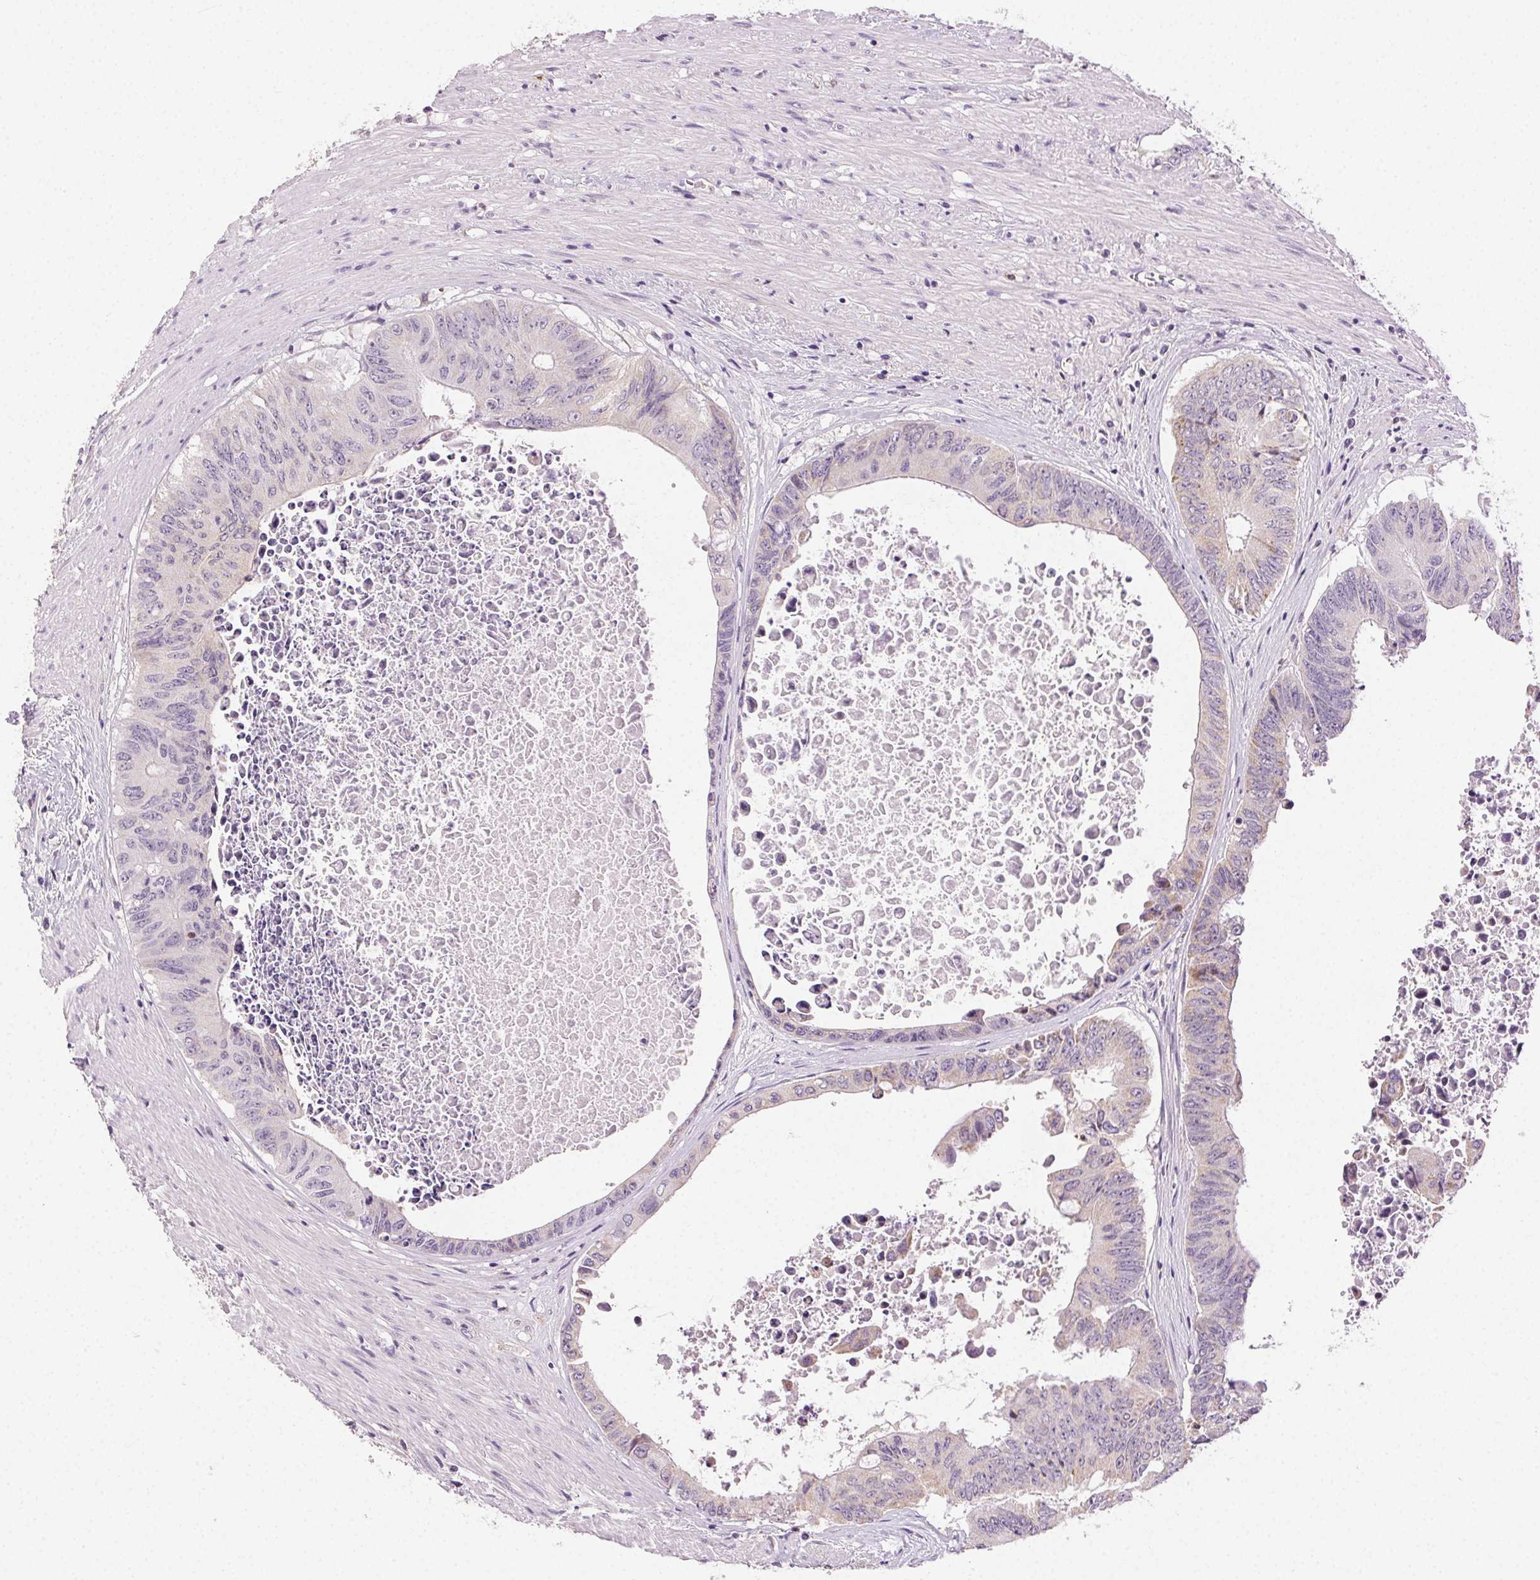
{"staining": {"intensity": "negative", "quantity": "none", "location": "none"}, "tissue": "colorectal cancer", "cell_type": "Tumor cells", "image_type": "cancer", "snomed": [{"axis": "morphology", "description": "Adenocarcinoma, NOS"}, {"axis": "topography", "description": "Rectum"}], "caption": "IHC photomicrograph of neoplastic tissue: adenocarcinoma (colorectal) stained with DAB displays no significant protein positivity in tumor cells.", "gene": "AKAP5", "patient": {"sex": "male", "age": 59}}